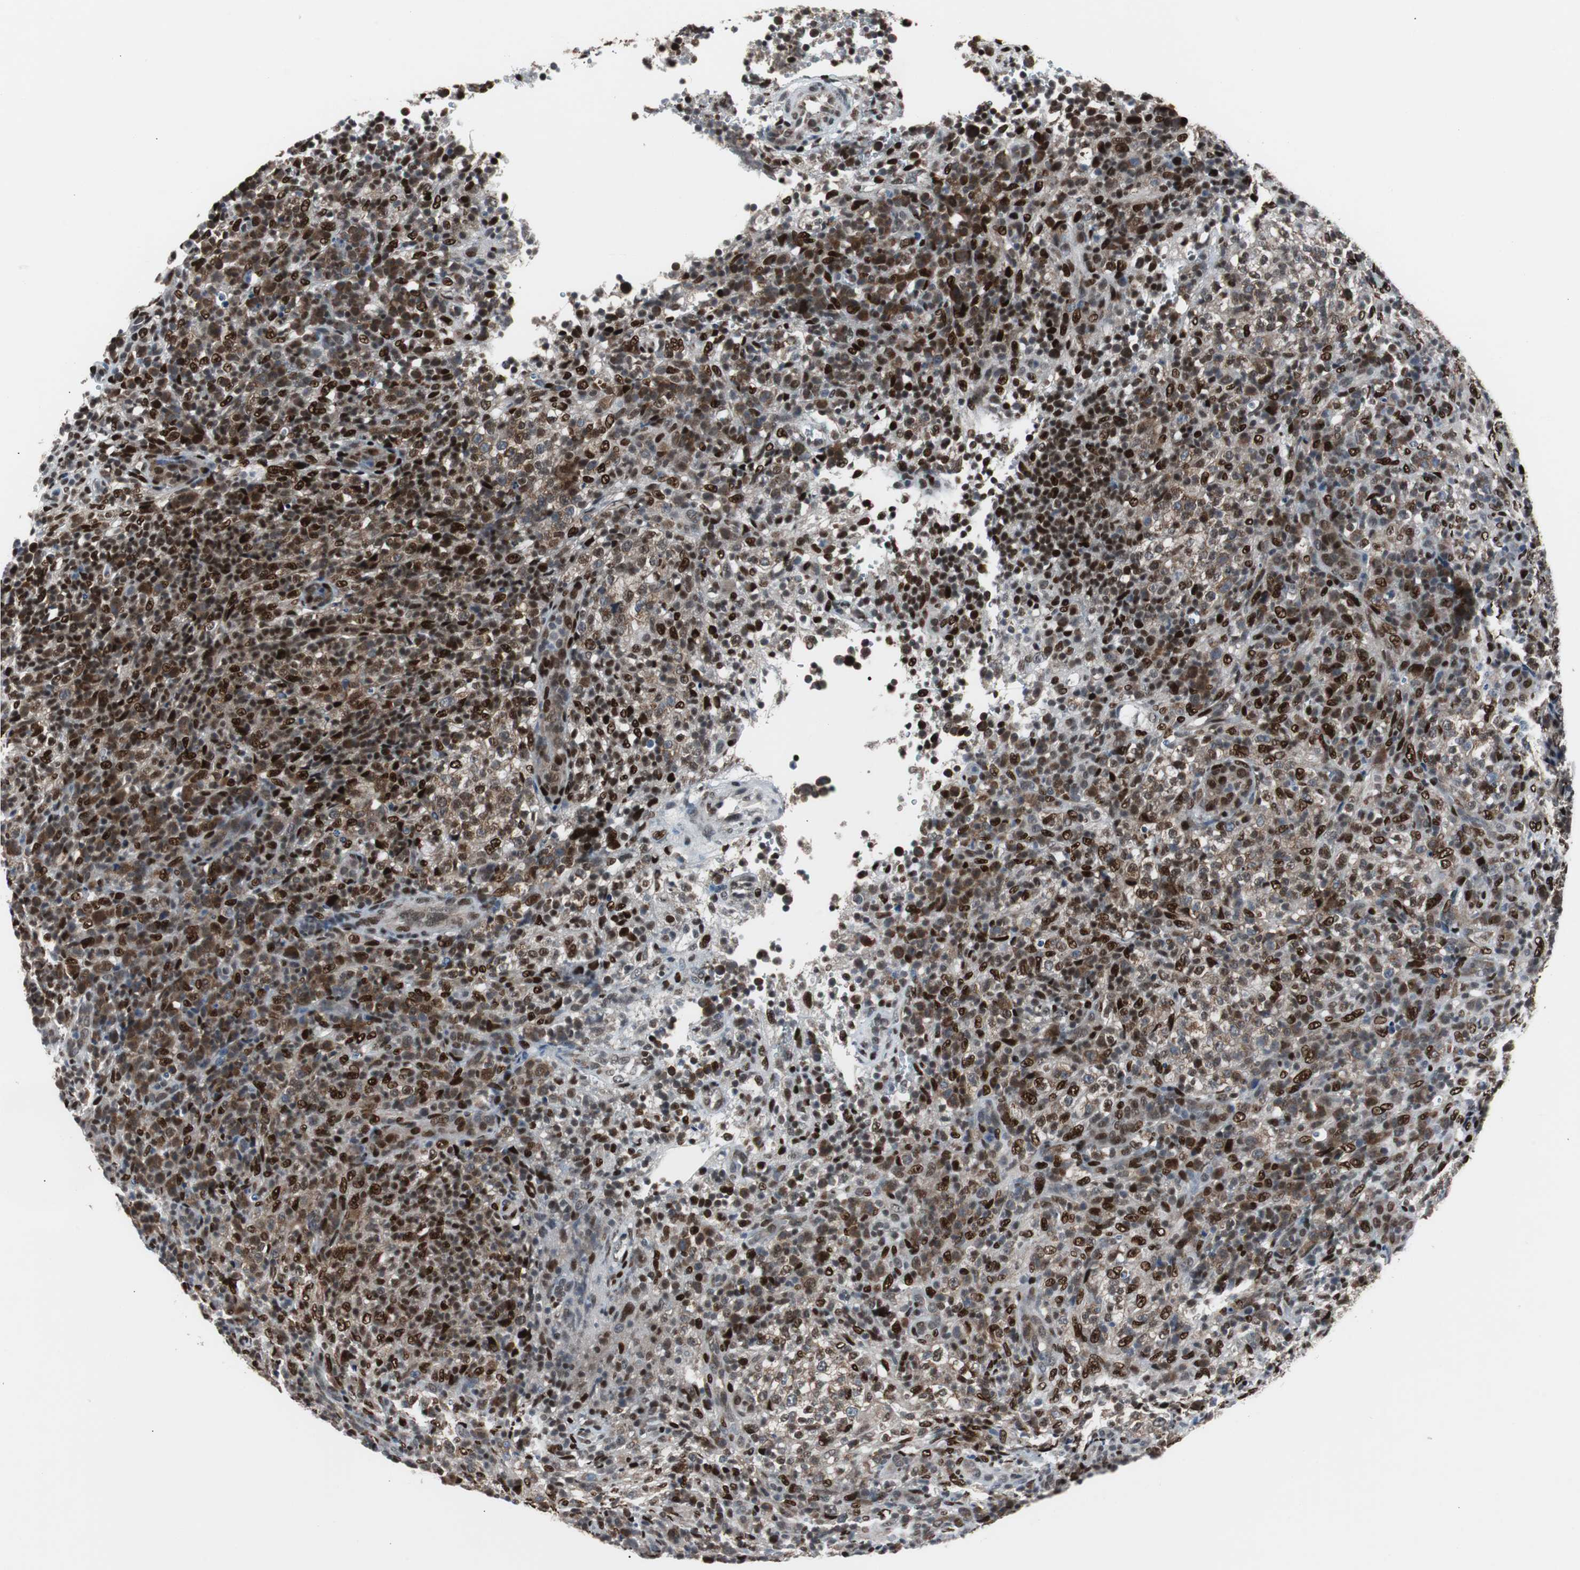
{"staining": {"intensity": "strong", "quantity": "25%-75%", "location": "cytoplasmic/membranous,nuclear"}, "tissue": "lymphoma", "cell_type": "Tumor cells", "image_type": "cancer", "snomed": [{"axis": "morphology", "description": "Malignant lymphoma, non-Hodgkin's type, High grade"}, {"axis": "topography", "description": "Lymph node"}], "caption": "Protein expression analysis of human lymphoma reveals strong cytoplasmic/membranous and nuclear staining in approximately 25%-75% of tumor cells.", "gene": "ZHX2", "patient": {"sex": "female", "age": 76}}